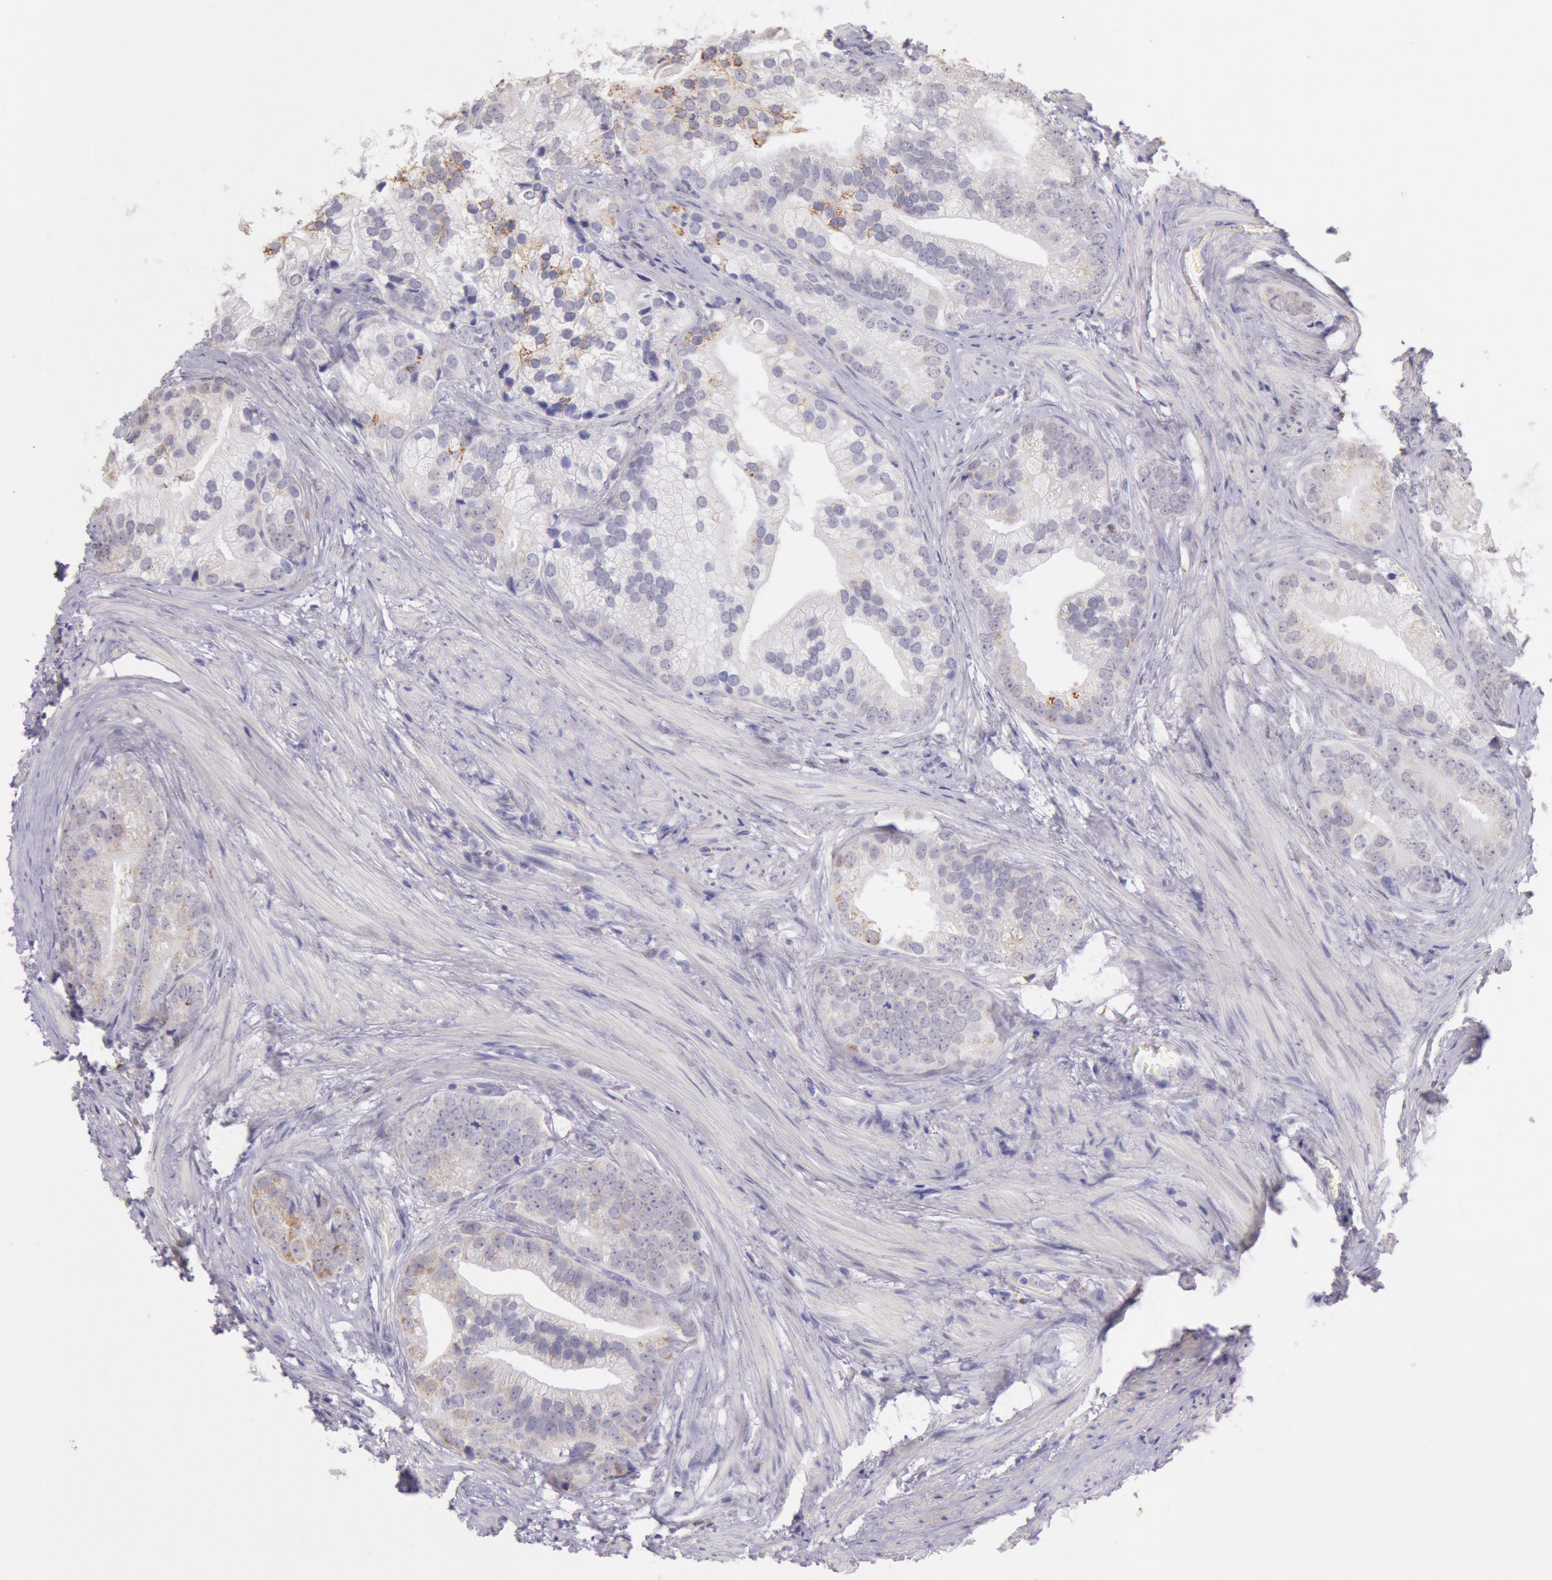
{"staining": {"intensity": "weak", "quantity": "25%-75%", "location": "cytoplasmic/membranous"}, "tissue": "prostate cancer", "cell_type": "Tumor cells", "image_type": "cancer", "snomed": [{"axis": "morphology", "description": "Adenocarcinoma, Low grade"}, {"axis": "topography", "description": "Prostate"}], "caption": "Weak cytoplasmic/membranous staining is seen in about 25%-75% of tumor cells in low-grade adenocarcinoma (prostate). Using DAB (brown) and hematoxylin (blue) stains, captured at high magnification using brightfield microscopy.", "gene": "FRMD6", "patient": {"sex": "male", "age": 71}}